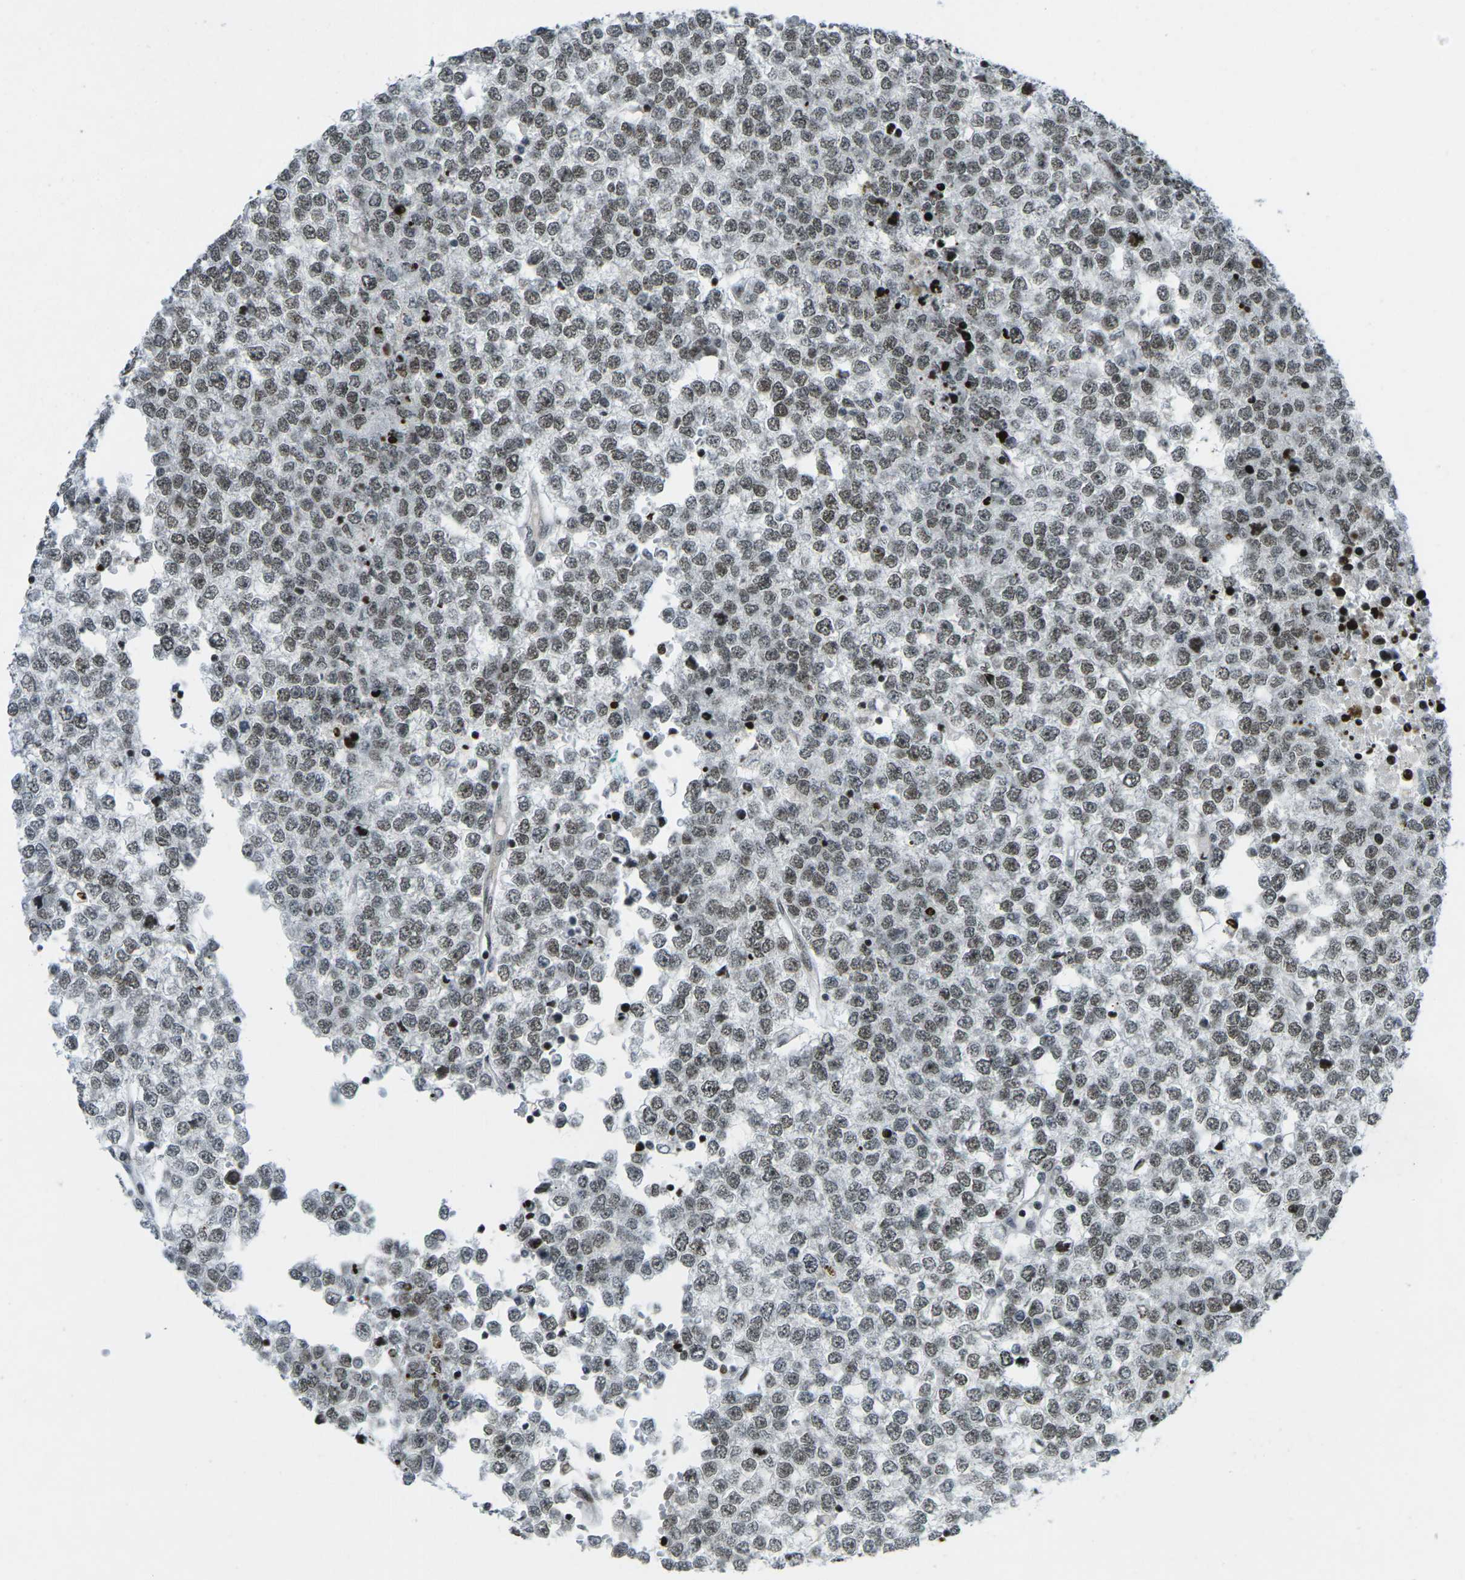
{"staining": {"intensity": "moderate", "quantity": ">75%", "location": "nuclear"}, "tissue": "testis cancer", "cell_type": "Tumor cells", "image_type": "cancer", "snomed": [{"axis": "morphology", "description": "Seminoma, NOS"}, {"axis": "topography", "description": "Testis"}], "caption": "Immunohistochemical staining of testis seminoma displays medium levels of moderate nuclear staining in about >75% of tumor cells. (Stains: DAB (3,3'-diaminobenzidine) in brown, nuclei in blue, Microscopy: brightfield microscopy at high magnification).", "gene": "EME1", "patient": {"sex": "male", "age": 65}}